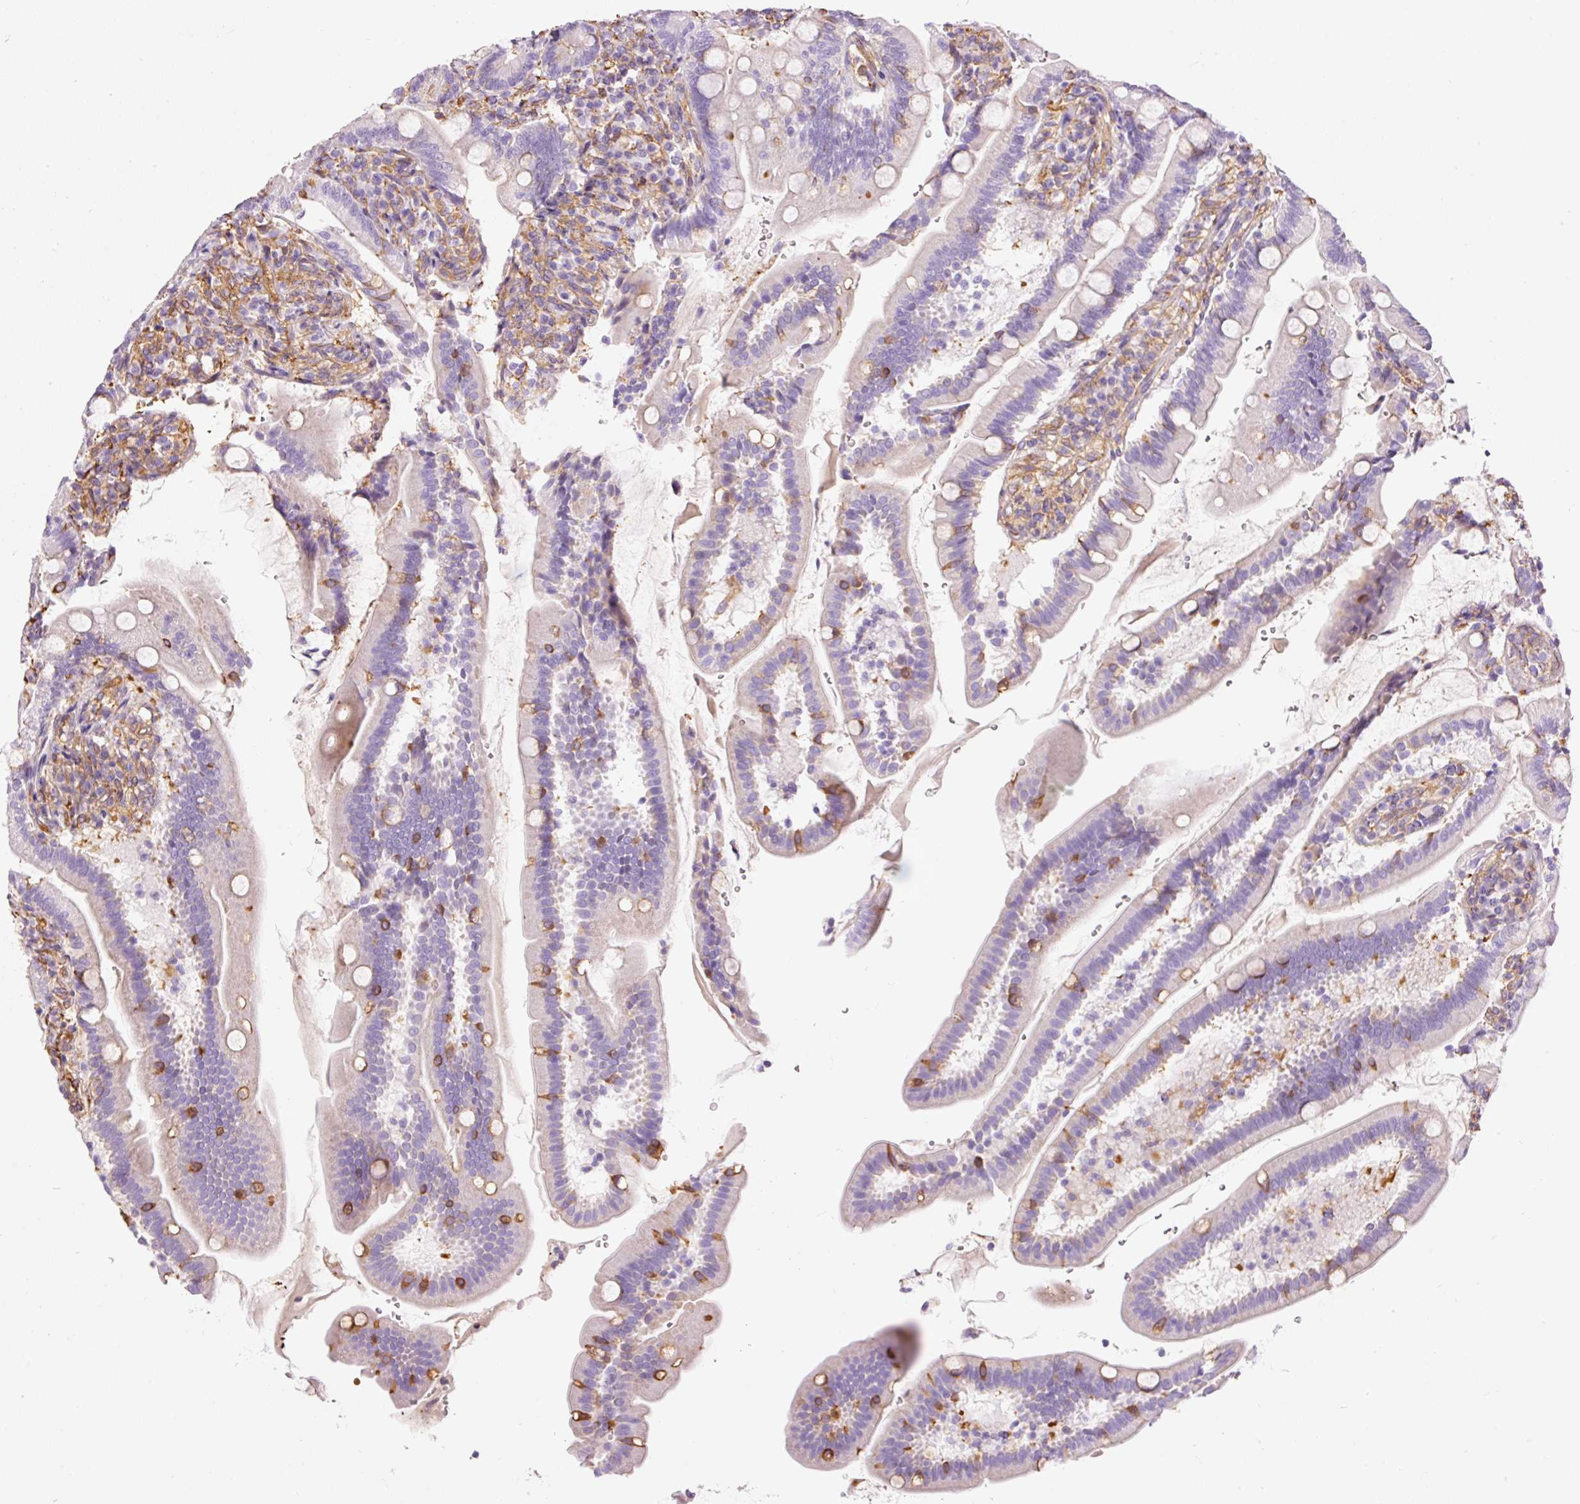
{"staining": {"intensity": "strong", "quantity": "<25%", "location": "cytoplasmic/membranous"}, "tissue": "duodenum", "cell_type": "Glandular cells", "image_type": "normal", "snomed": [{"axis": "morphology", "description": "Normal tissue, NOS"}, {"axis": "topography", "description": "Duodenum"}], "caption": "Duodenum was stained to show a protein in brown. There is medium levels of strong cytoplasmic/membranous positivity in approximately <25% of glandular cells. Using DAB (brown) and hematoxylin (blue) stains, captured at high magnification using brightfield microscopy.", "gene": "ENSG00000249624", "patient": {"sex": "female", "age": 67}}